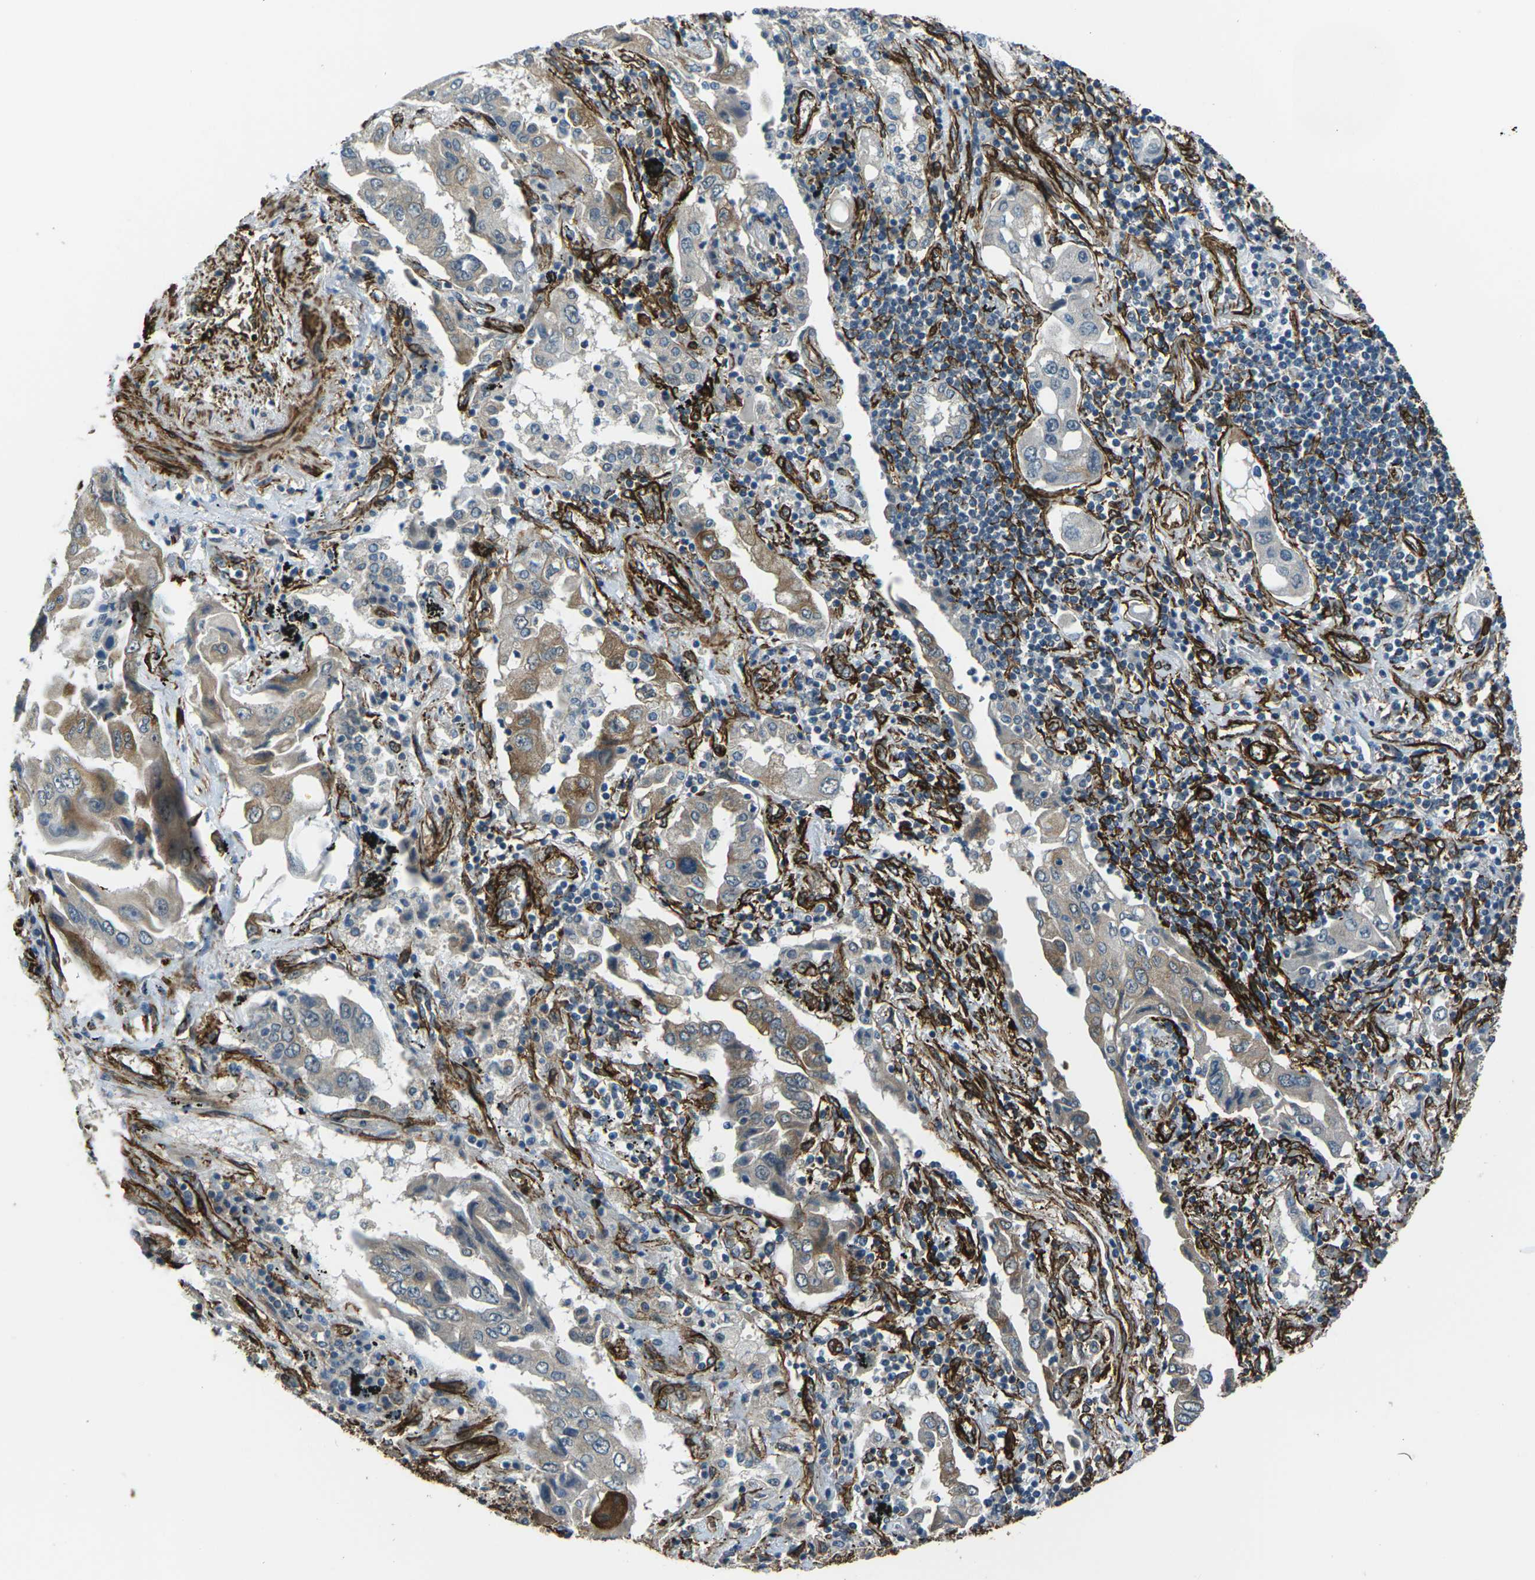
{"staining": {"intensity": "moderate", "quantity": "25%-75%", "location": "cytoplasmic/membranous"}, "tissue": "lung cancer", "cell_type": "Tumor cells", "image_type": "cancer", "snomed": [{"axis": "morphology", "description": "Adenocarcinoma, NOS"}, {"axis": "topography", "description": "Lung"}], "caption": "Lung cancer (adenocarcinoma) stained with a protein marker shows moderate staining in tumor cells.", "gene": "GRAMD1C", "patient": {"sex": "female", "age": 65}}